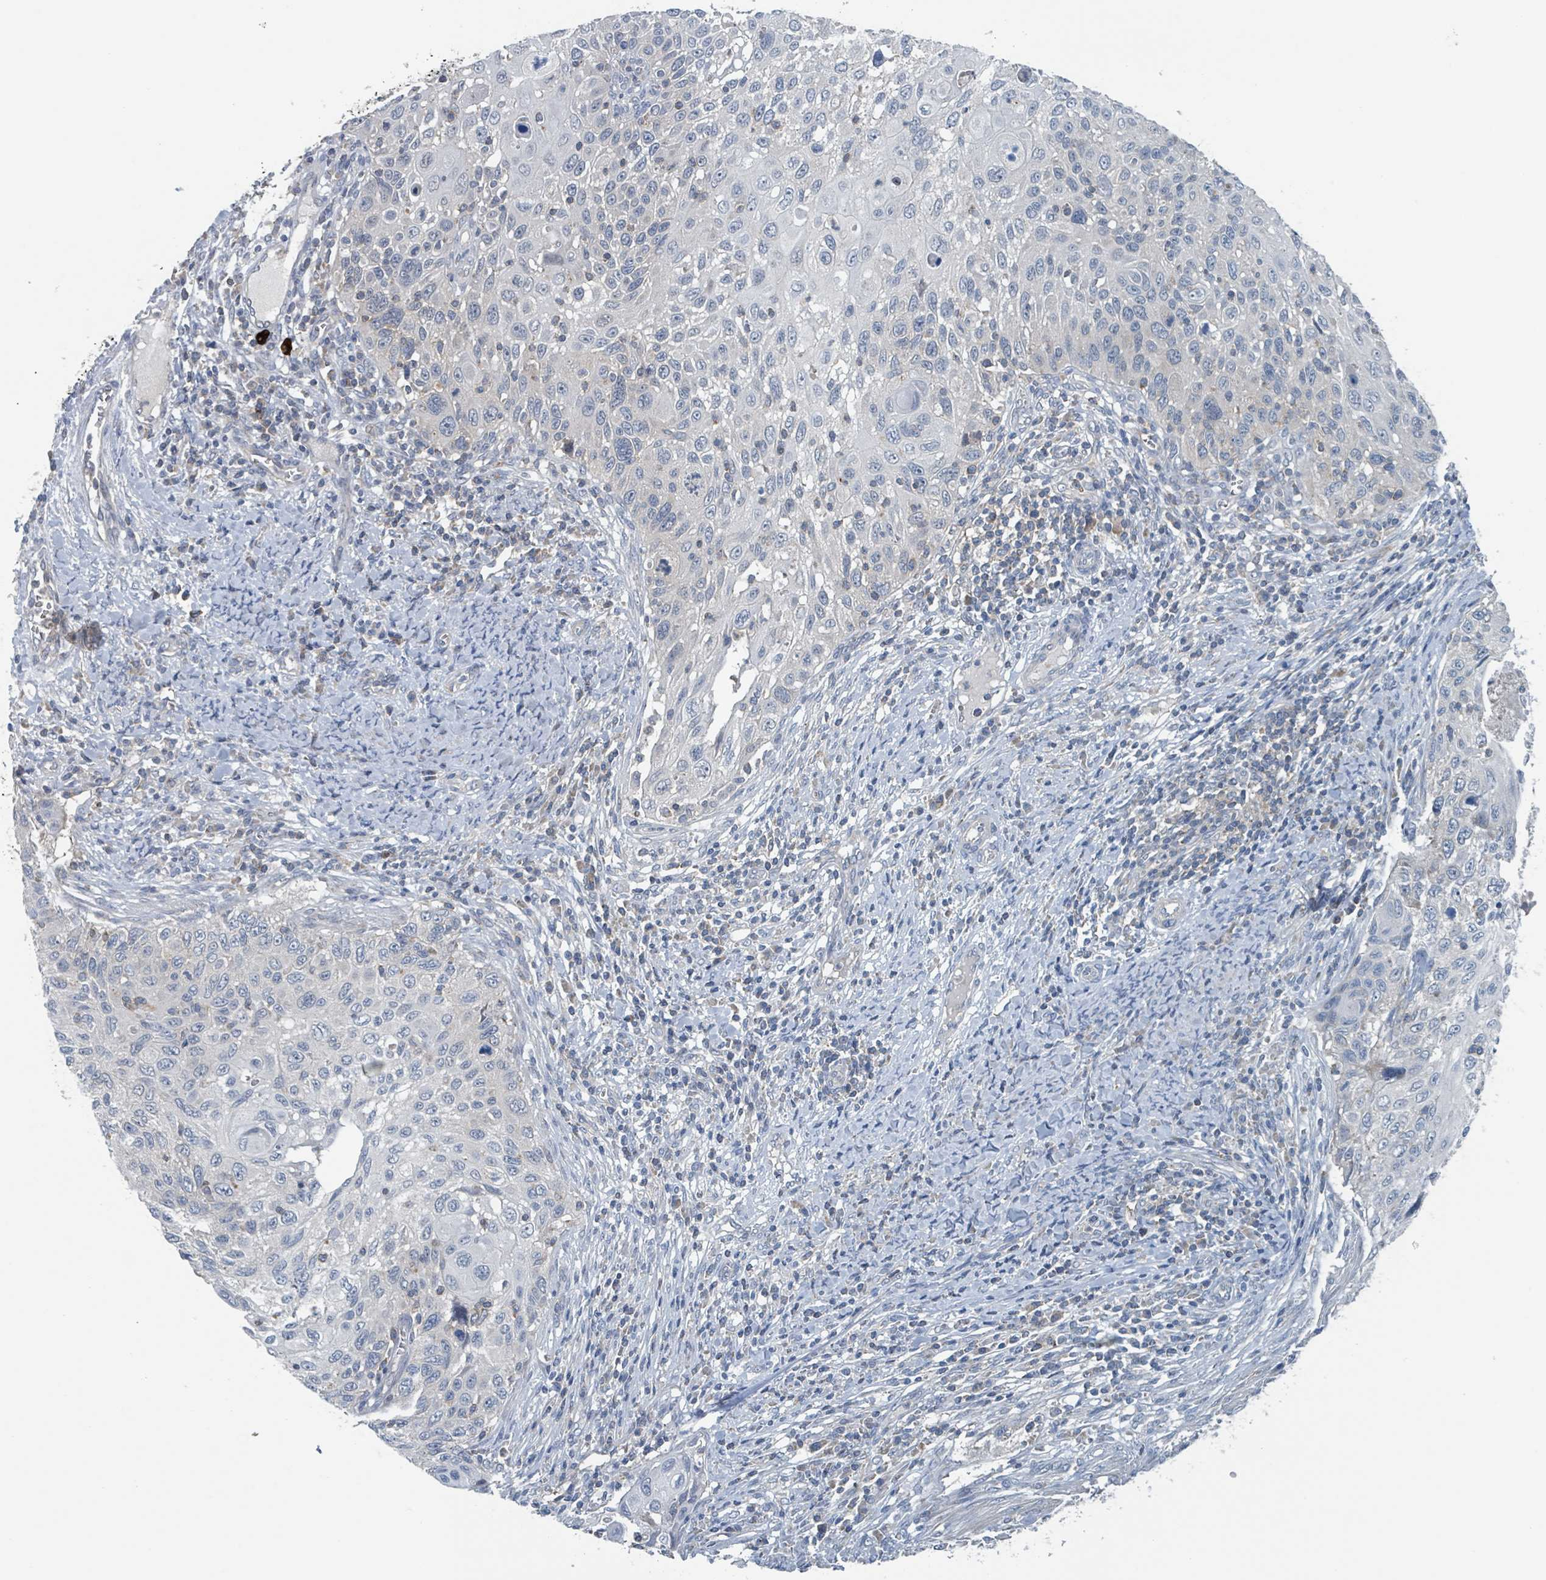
{"staining": {"intensity": "negative", "quantity": "none", "location": "none"}, "tissue": "cervical cancer", "cell_type": "Tumor cells", "image_type": "cancer", "snomed": [{"axis": "morphology", "description": "Squamous cell carcinoma, NOS"}, {"axis": "topography", "description": "Cervix"}], "caption": "Immunohistochemistry (IHC) image of cervical cancer (squamous cell carcinoma) stained for a protein (brown), which shows no positivity in tumor cells.", "gene": "ACBD4", "patient": {"sex": "female", "age": 70}}